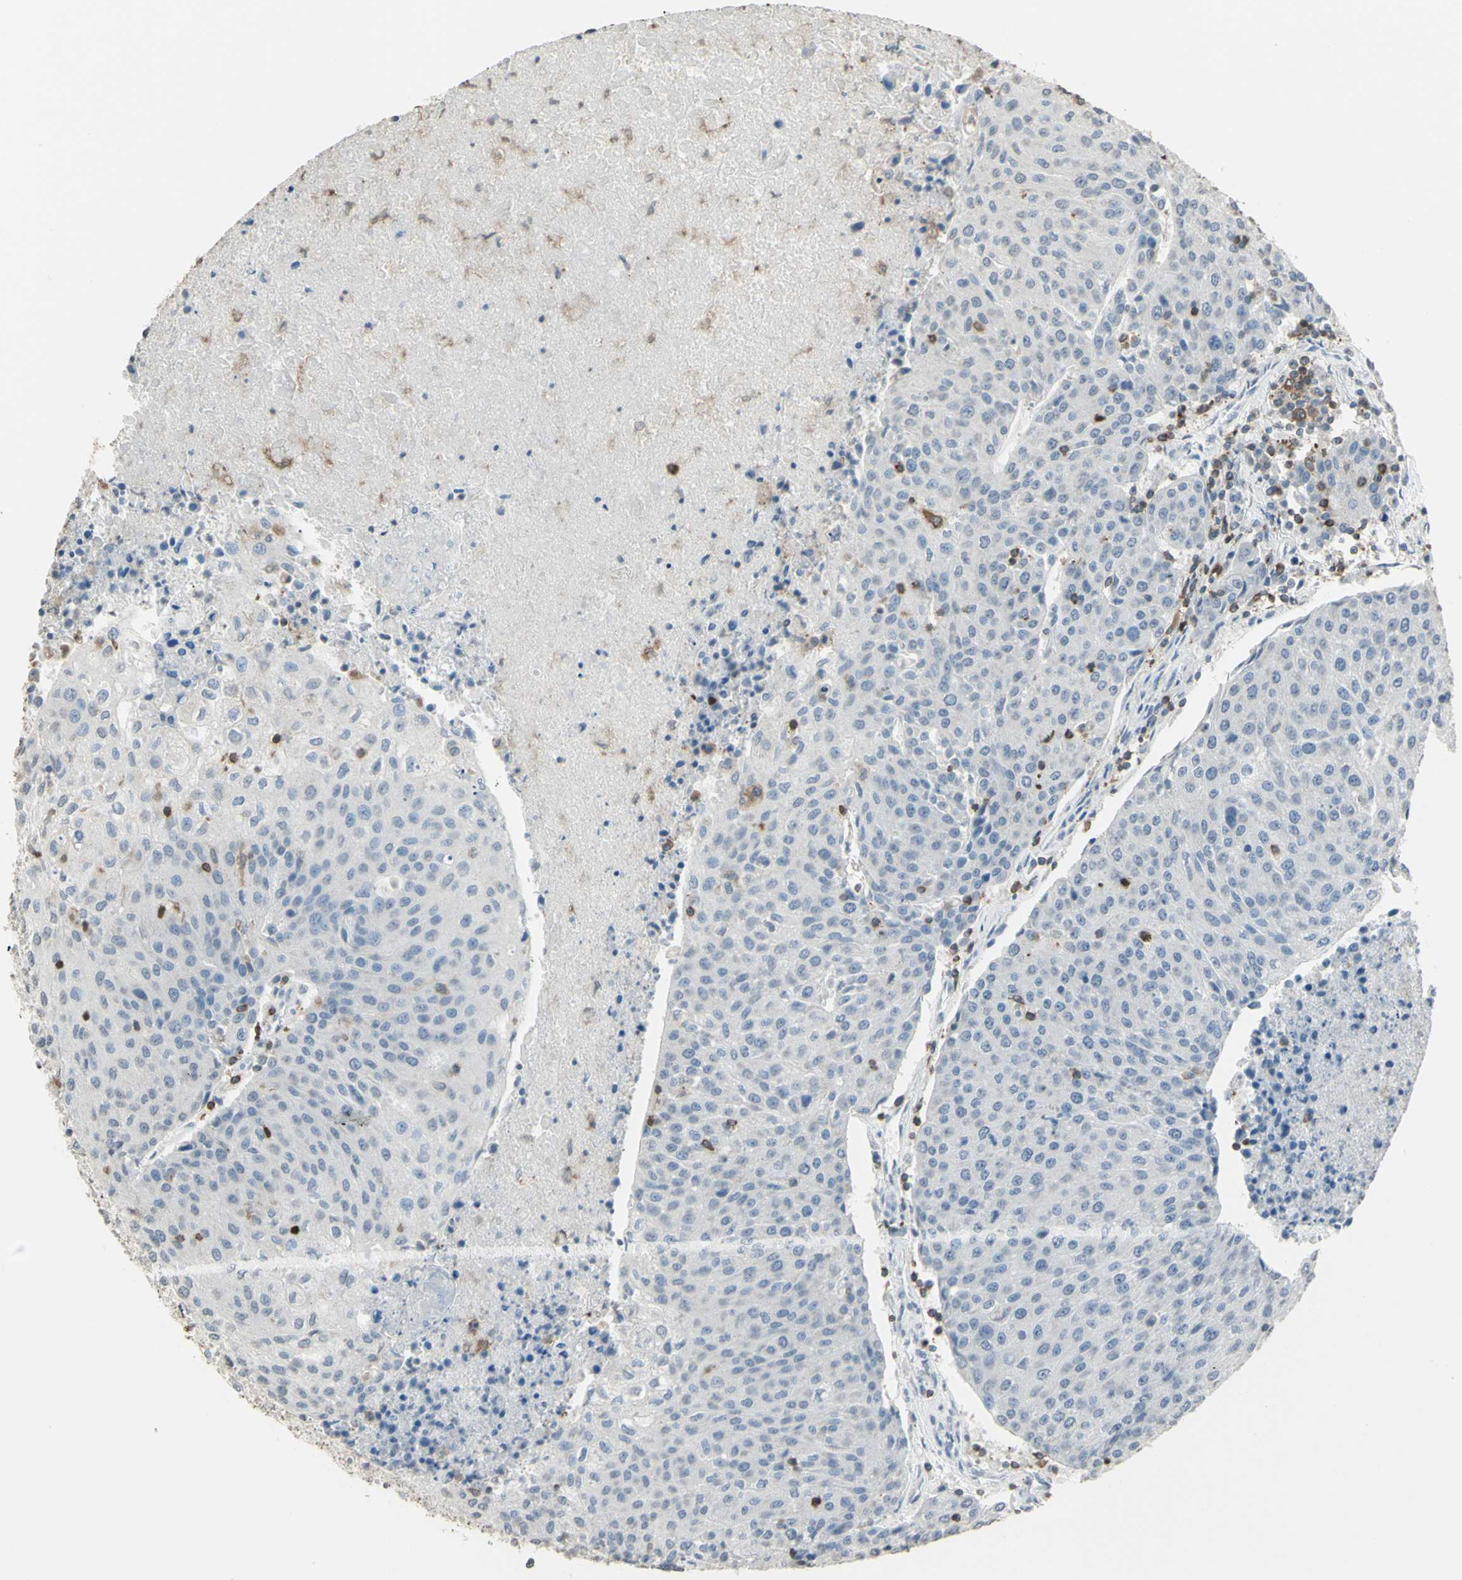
{"staining": {"intensity": "negative", "quantity": "none", "location": "none"}, "tissue": "urothelial cancer", "cell_type": "Tumor cells", "image_type": "cancer", "snomed": [{"axis": "morphology", "description": "Urothelial carcinoma, High grade"}, {"axis": "topography", "description": "Urinary bladder"}], "caption": "An IHC micrograph of urothelial carcinoma (high-grade) is shown. There is no staining in tumor cells of urothelial carcinoma (high-grade).", "gene": "PSTPIP1", "patient": {"sex": "female", "age": 85}}